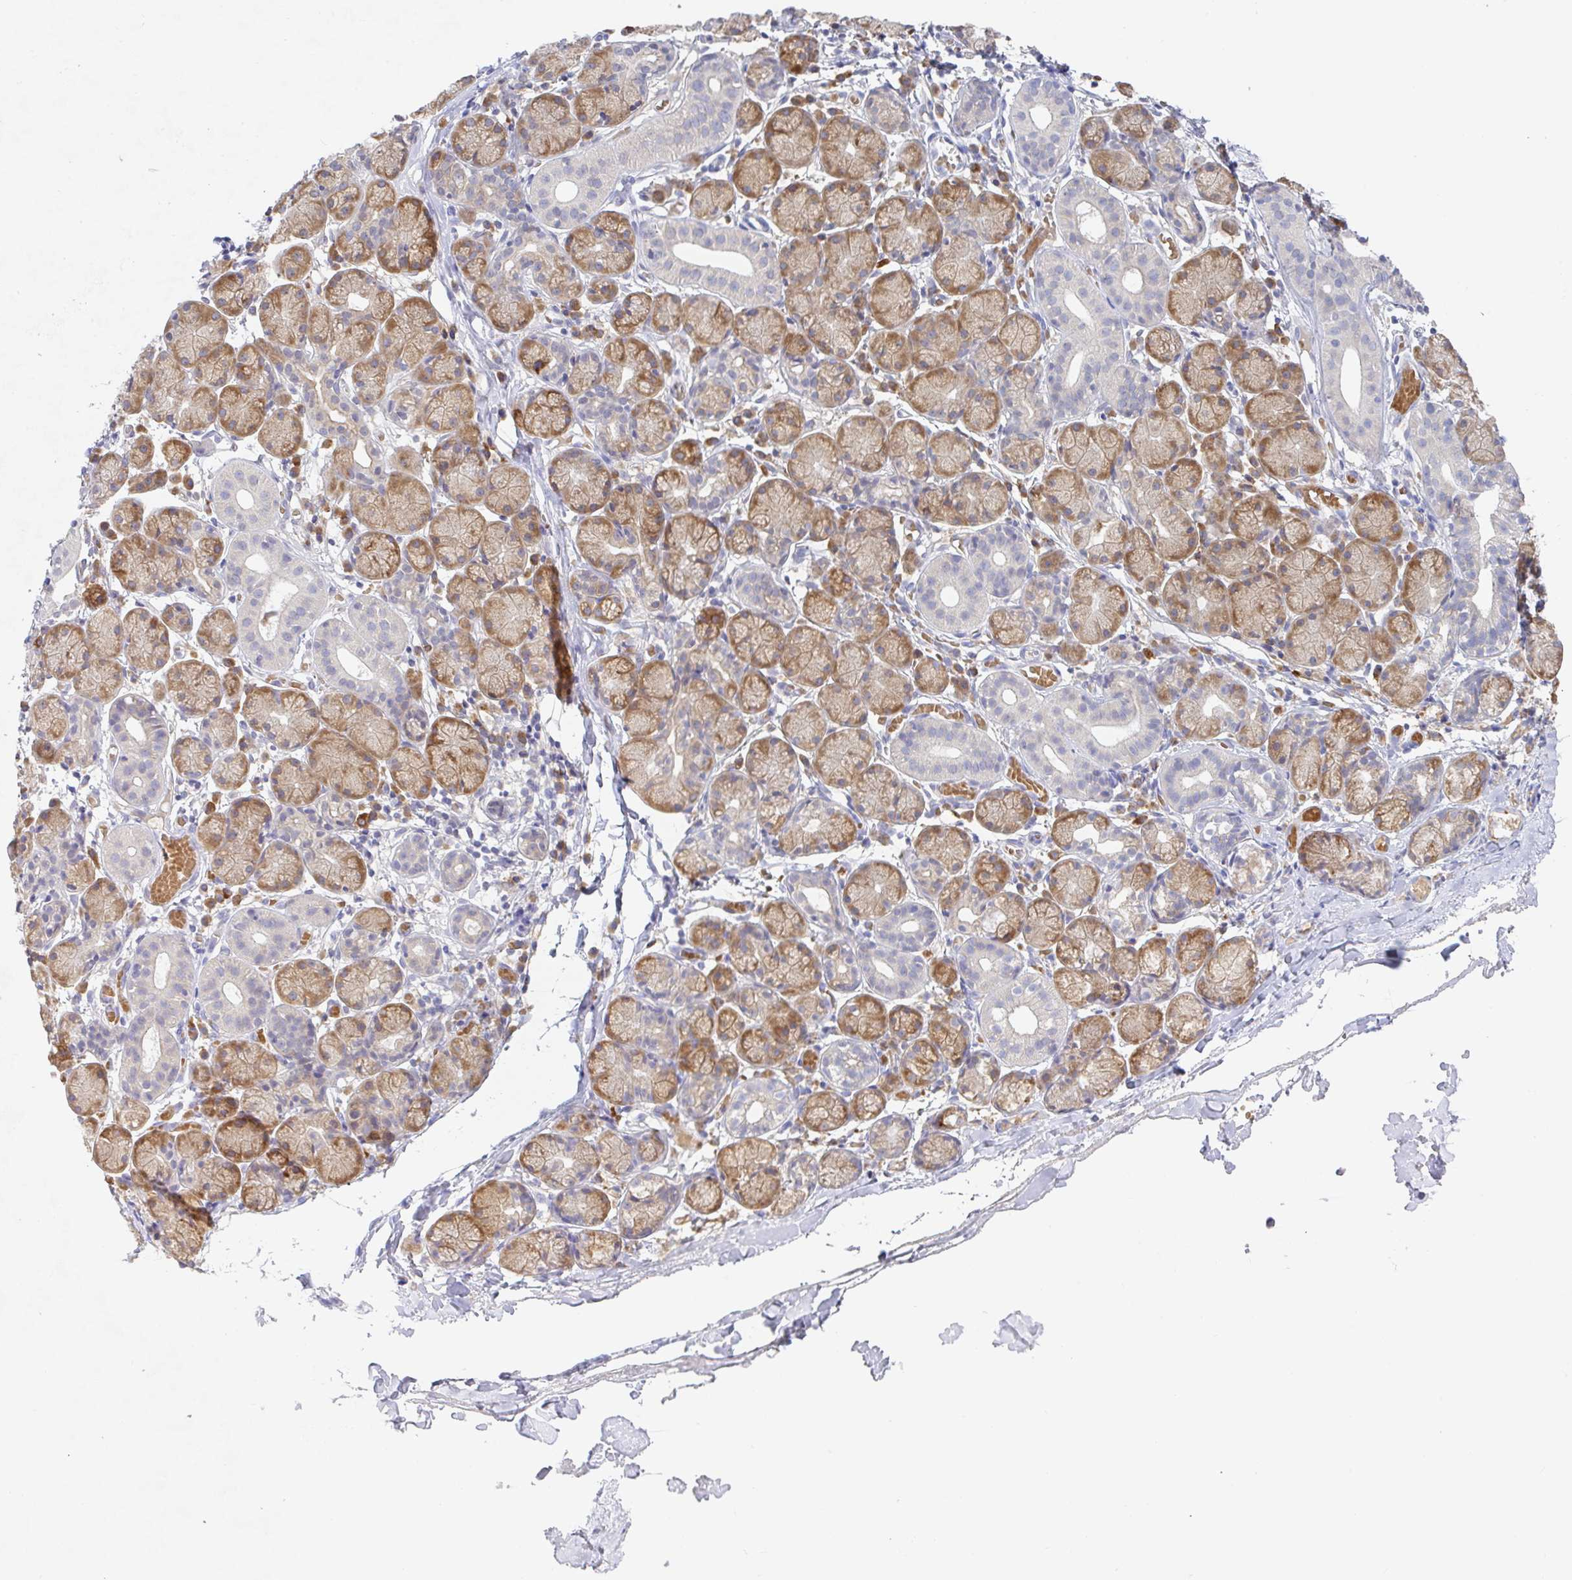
{"staining": {"intensity": "moderate", "quantity": "25%-75%", "location": "cytoplasmic/membranous"}, "tissue": "salivary gland", "cell_type": "Glandular cells", "image_type": "normal", "snomed": [{"axis": "morphology", "description": "Normal tissue, NOS"}, {"axis": "topography", "description": "Salivary gland"}], "caption": "Immunohistochemistry micrograph of normal salivary gland: human salivary gland stained using IHC exhibits medium levels of moderate protein expression localized specifically in the cytoplasmic/membranous of glandular cells, appearing as a cytoplasmic/membranous brown color.", "gene": "DERL2", "patient": {"sex": "female", "age": 24}}